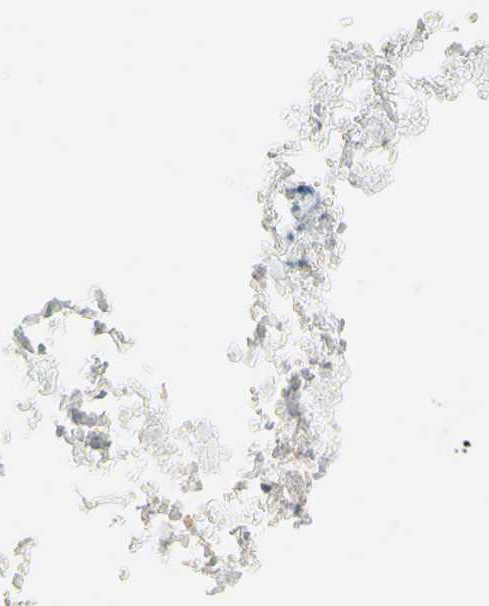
{"staining": {"intensity": "negative", "quantity": "none", "location": "none"}, "tissue": "adipose tissue", "cell_type": "Adipocytes", "image_type": "normal", "snomed": [{"axis": "morphology", "description": "Normal tissue, NOS"}, {"axis": "morphology", "description": "Inflammation, NOS"}, {"axis": "topography", "description": "Vascular tissue"}, {"axis": "topography", "description": "Salivary gland"}], "caption": "This is an IHC micrograph of unremarkable human adipose tissue. There is no positivity in adipocytes.", "gene": "ITGA3", "patient": {"sex": "female", "age": 75}}